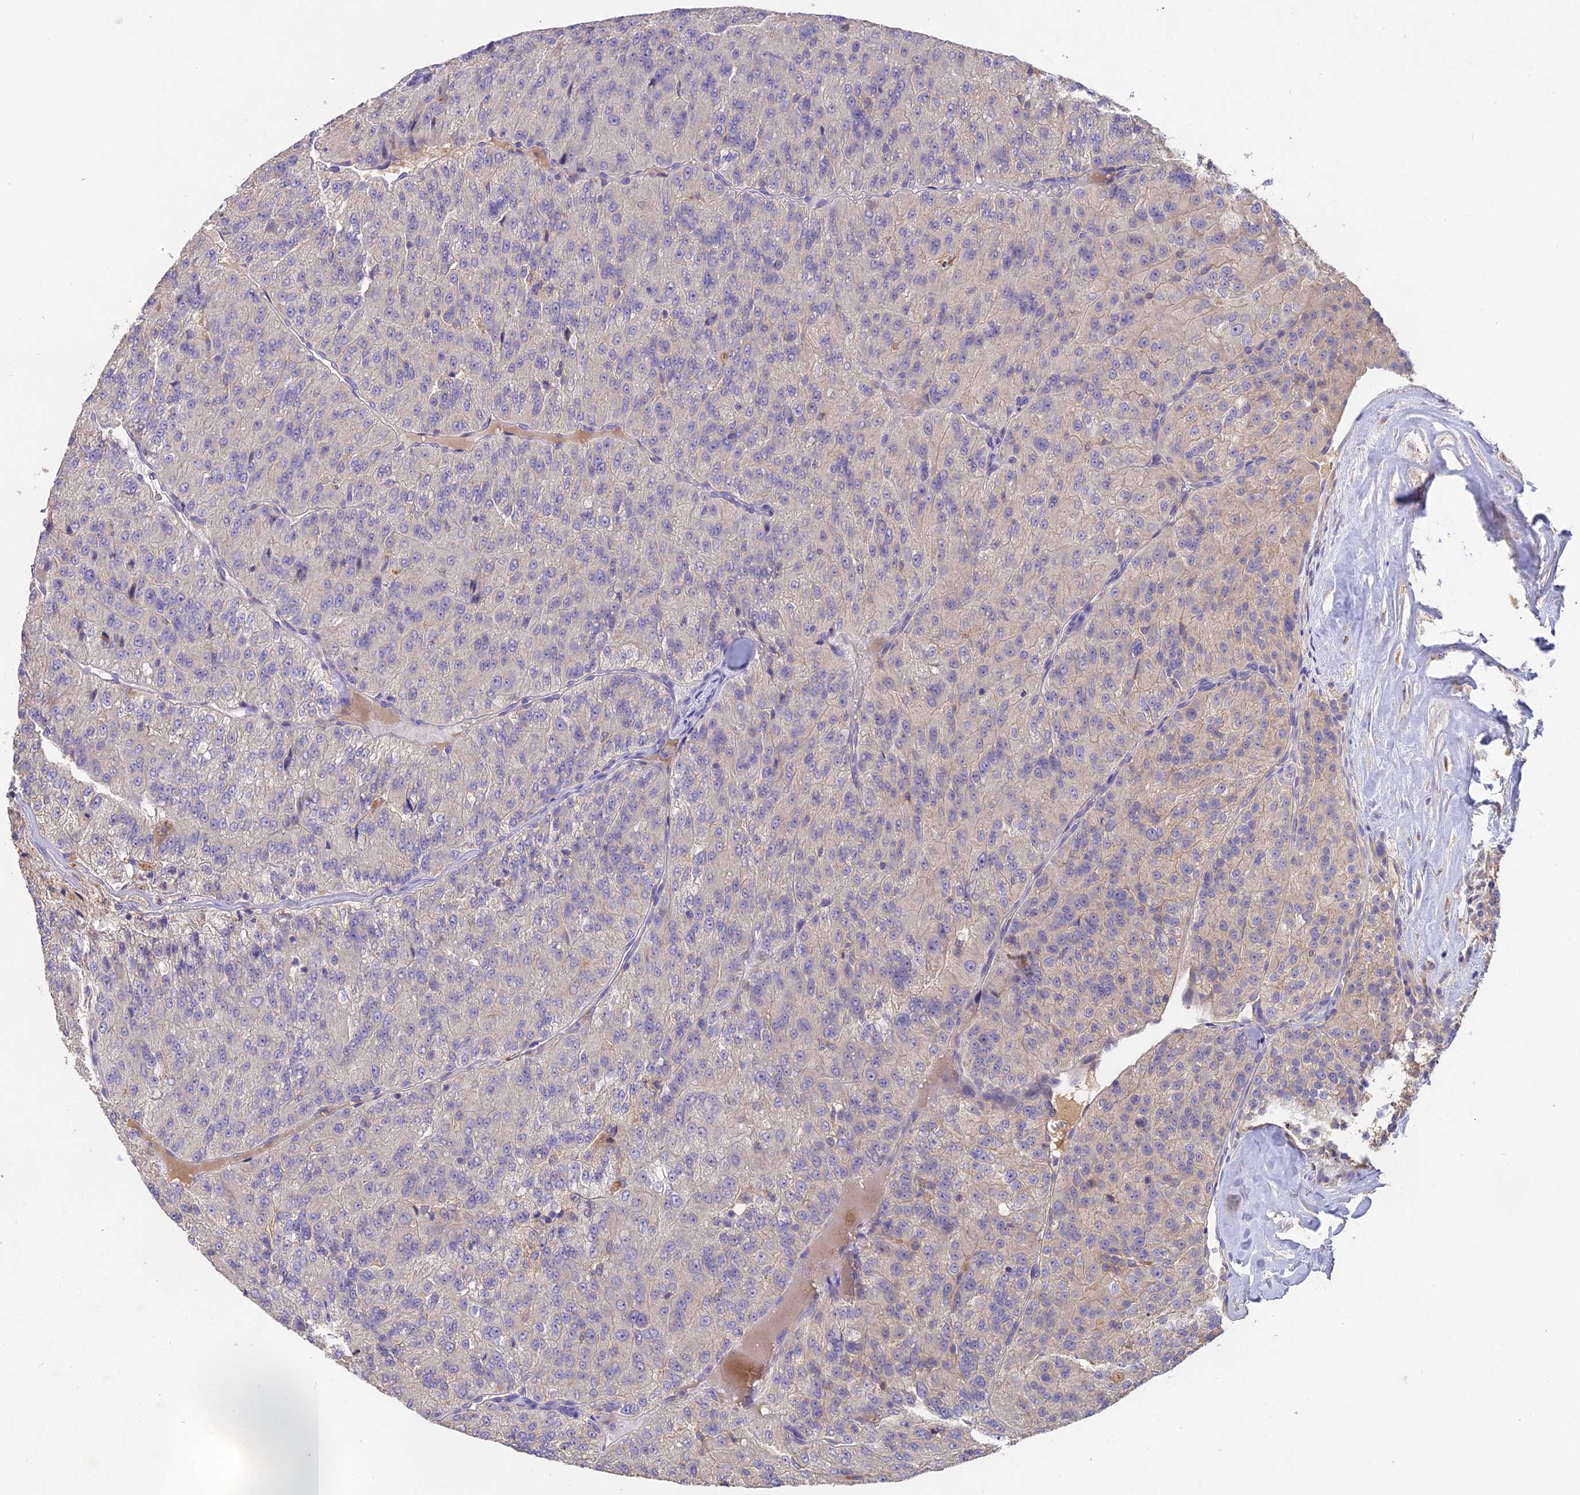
{"staining": {"intensity": "negative", "quantity": "none", "location": "none"}, "tissue": "renal cancer", "cell_type": "Tumor cells", "image_type": "cancer", "snomed": [{"axis": "morphology", "description": "Adenocarcinoma, NOS"}, {"axis": "topography", "description": "Kidney"}], "caption": "Immunohistochemistry image of human adenocarcinoma (renal) stained for a protein (brown), which exhibits no expression in tumor cells. Brightfield microscopy of IHC stained with DAB (3,3'-diaminobenzidine) (brown) and hematoxylin (blue), captured at high magnification.", "gene": "SLC26A4", "patient": {"sex": "female", "age": 63}}